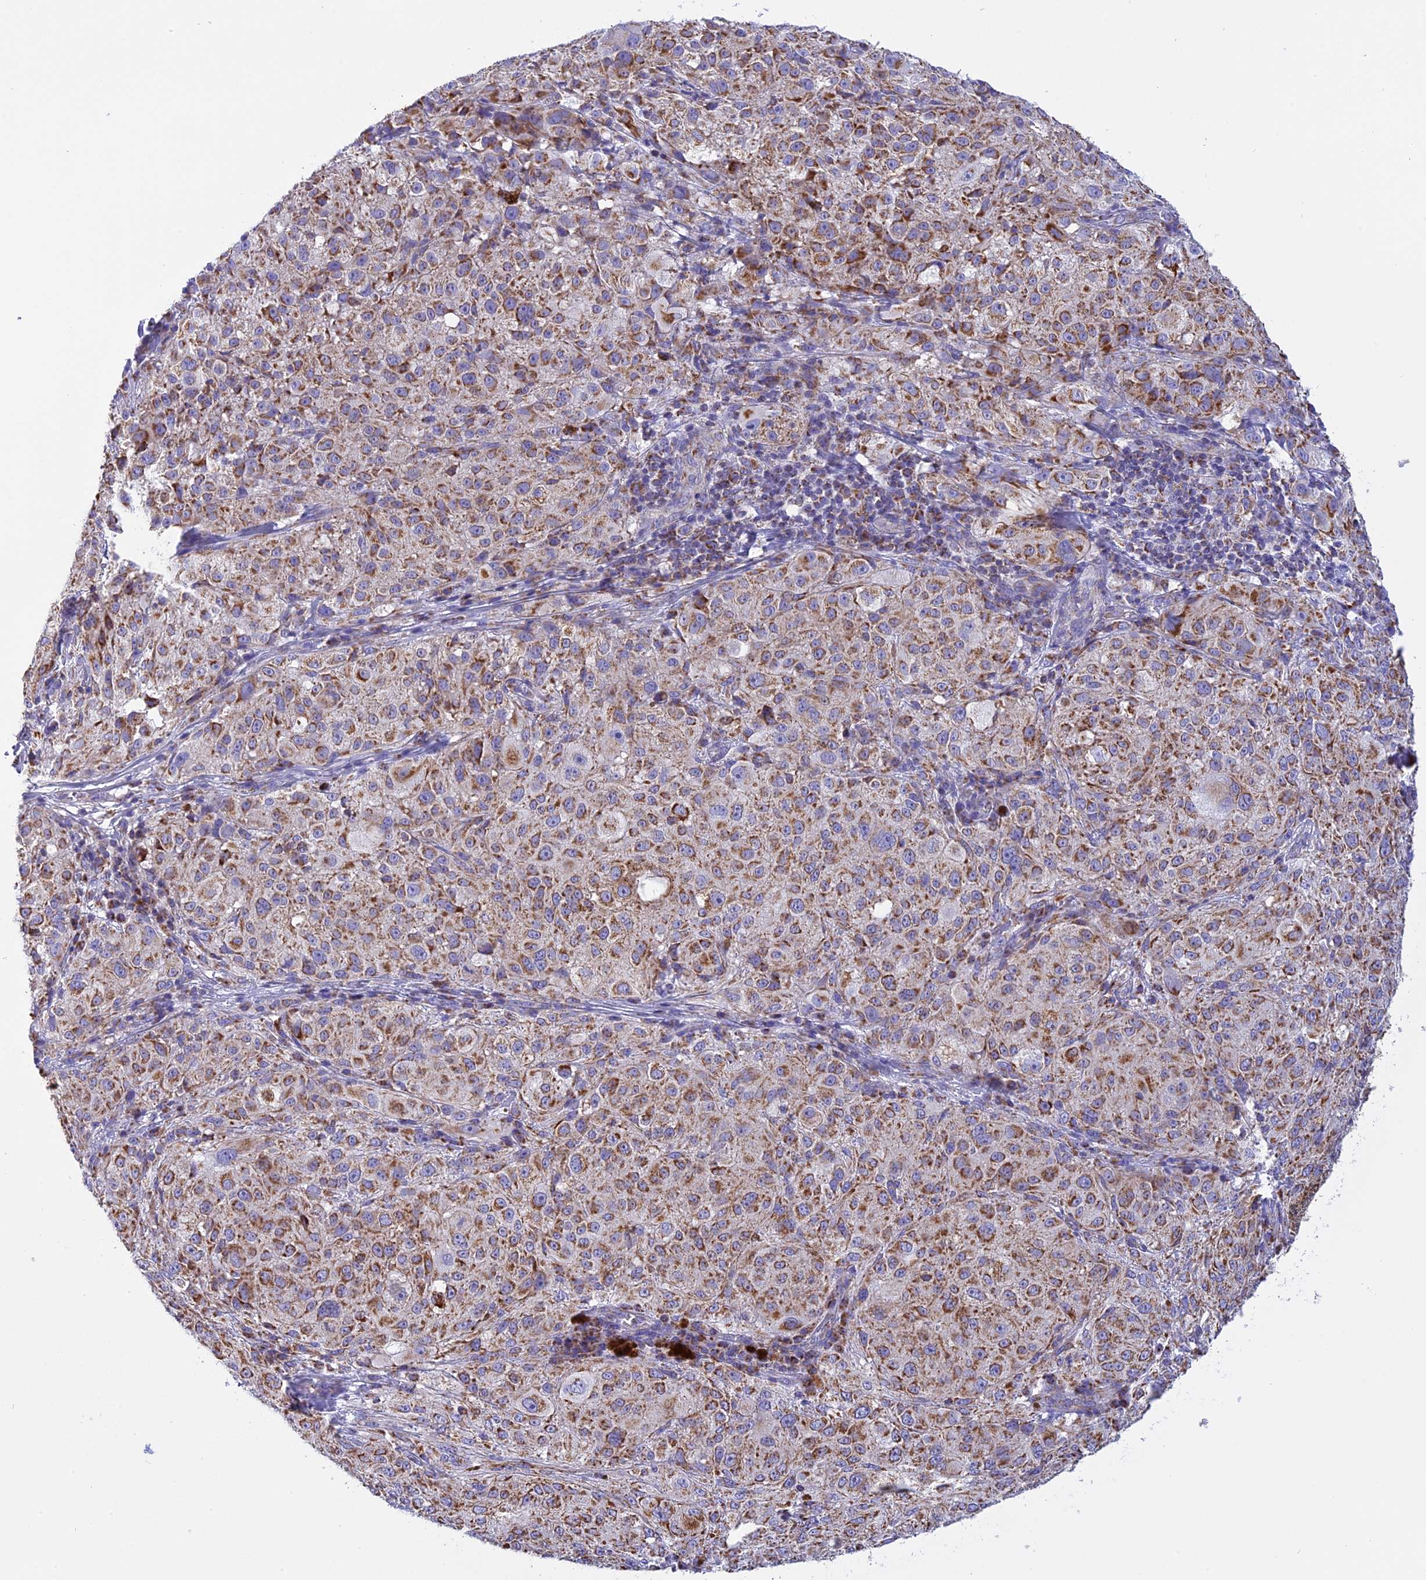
{"staining": {"intensity": "moderate", "quantity": ">75%", "location": "cytoplasmic/membranous"}, "tissue": "melanoma", "cell_type": "Tumor cells", "image_type": "cancer", "snomed": [{"axis": "morphology", "description": "Necrosis, NOS"}, {"axis": "morphology", "description": "Malignant melanoma, NOS"}, {"axis": "topography", "description": "Skin"}], "caption": "Melanoma stained with a protein marker demonstrates moderate staining in tumor cells.", "gene": "KCNG1", "patient": {"sex": "female", "age": 87}}